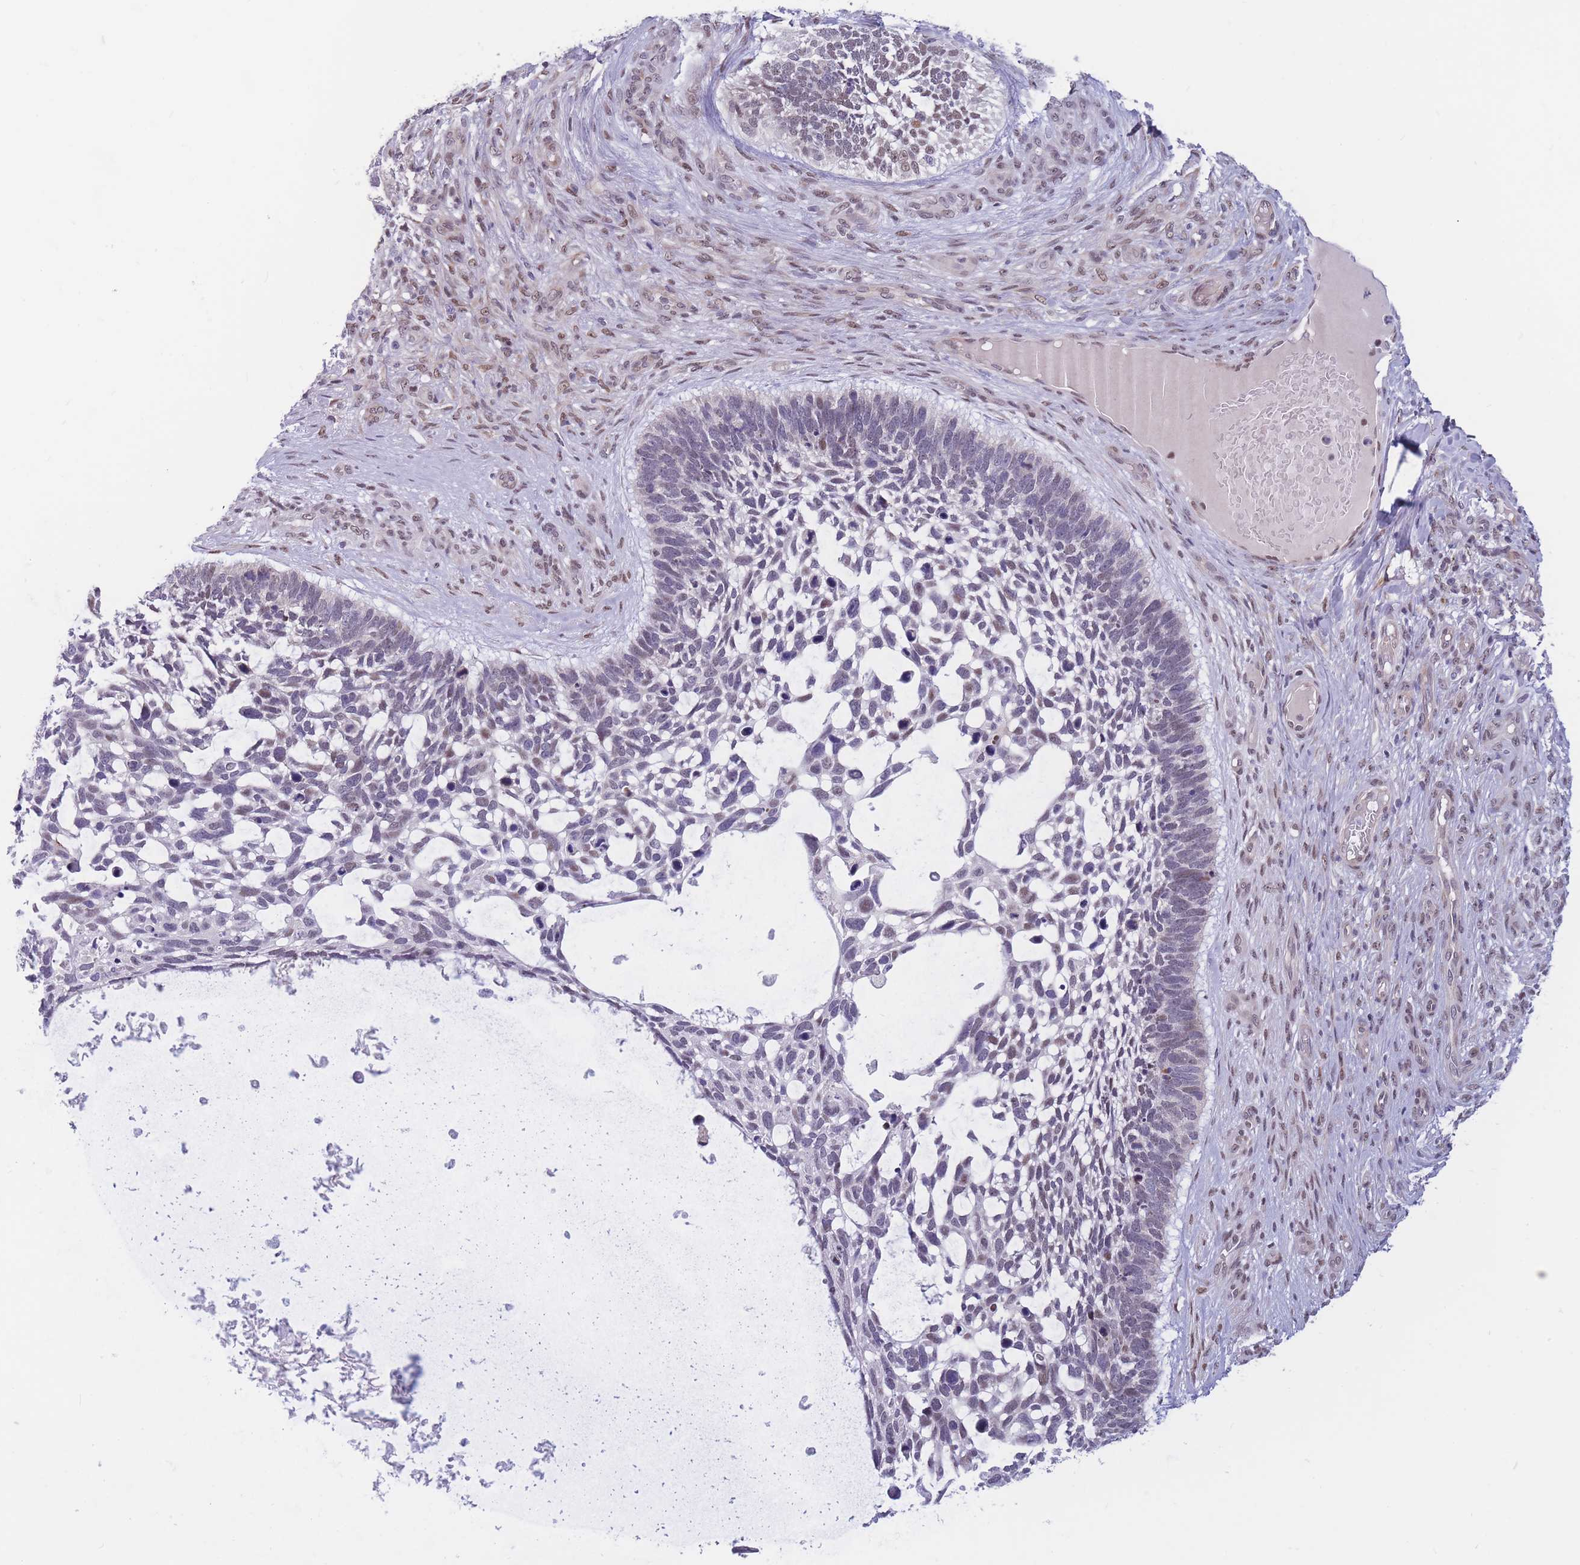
{"staining": {"intensity": "negative", "quantity": "none", "location": "none"}, "tissue": "skin cancer", "cell_type": "Tumor cells", "image_type": "cancer", "snomed": [{"axis": "morphology", "description": "Basal cell carcinoma"}, {"axis": "topography", "description": "Skin"}], "caption": "An immunohistochemistry histopathology image of skin cancer (basal cell carcinoma) is shown. There is no staining in tumor cells of skin cancer (basal cell carcinoma).", "gene": "BCL9L", "patient": {"sex": "male", "age": 88}}